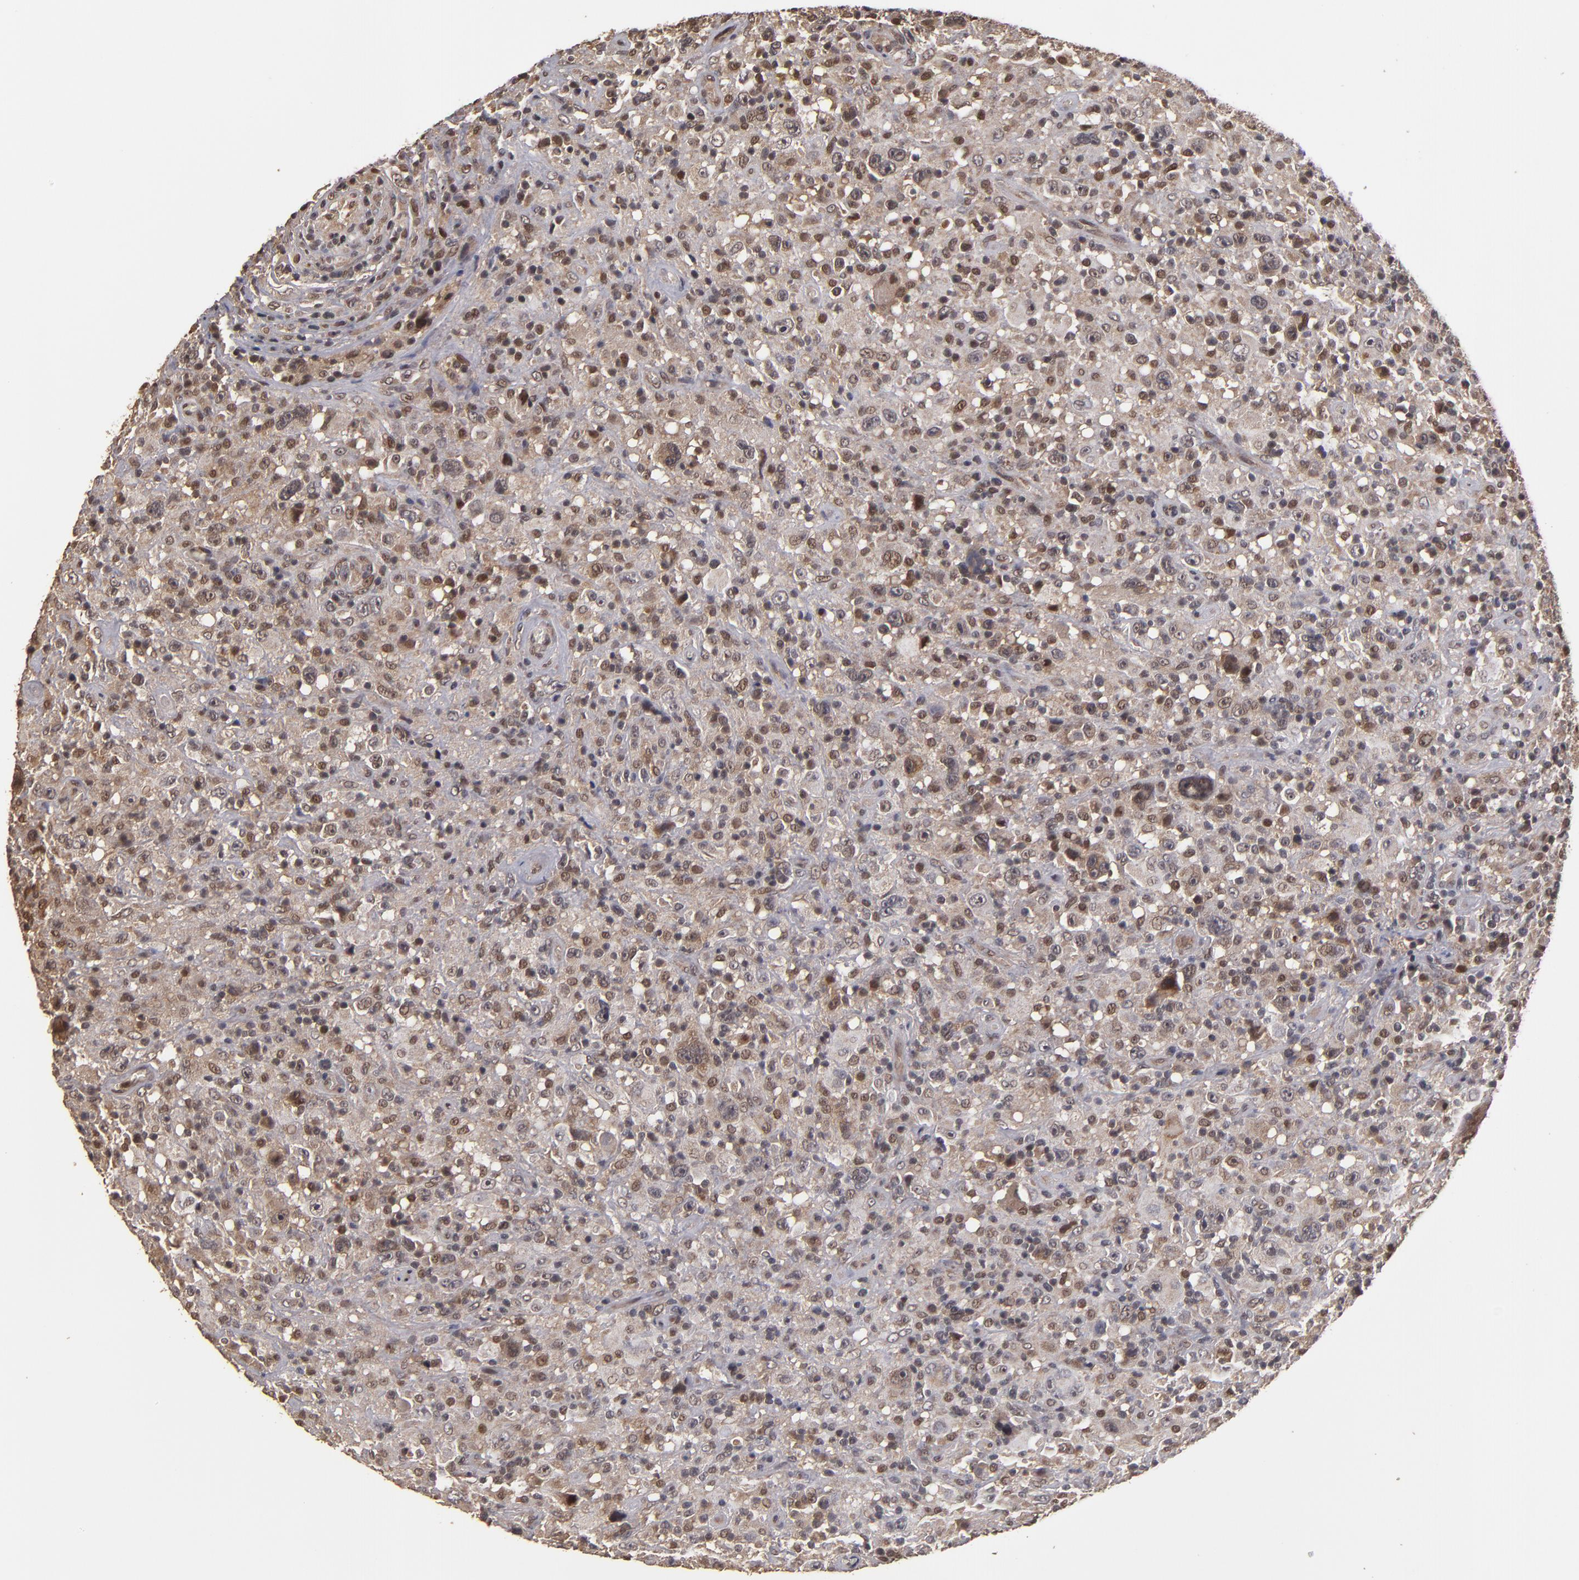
{"staining": {"intensity": "weak", "quantity": "<25%", "location": "cytoplasmic/membranous"}, "tissue": "lymphoma", "cell_type": "Tumor cells", "image_type": "cancer", "snomed": [{"axis": "morphology", "description": "Hodgkin's disease, NOS"}, {"axis": "topography", "description": "Lymph node"}], "caption": "The micrograph reveals no significant expression in tumor cells of Hodgkin's disease.", "gene": "CUL5", "patient": {"sex": "male", "age": 46}}